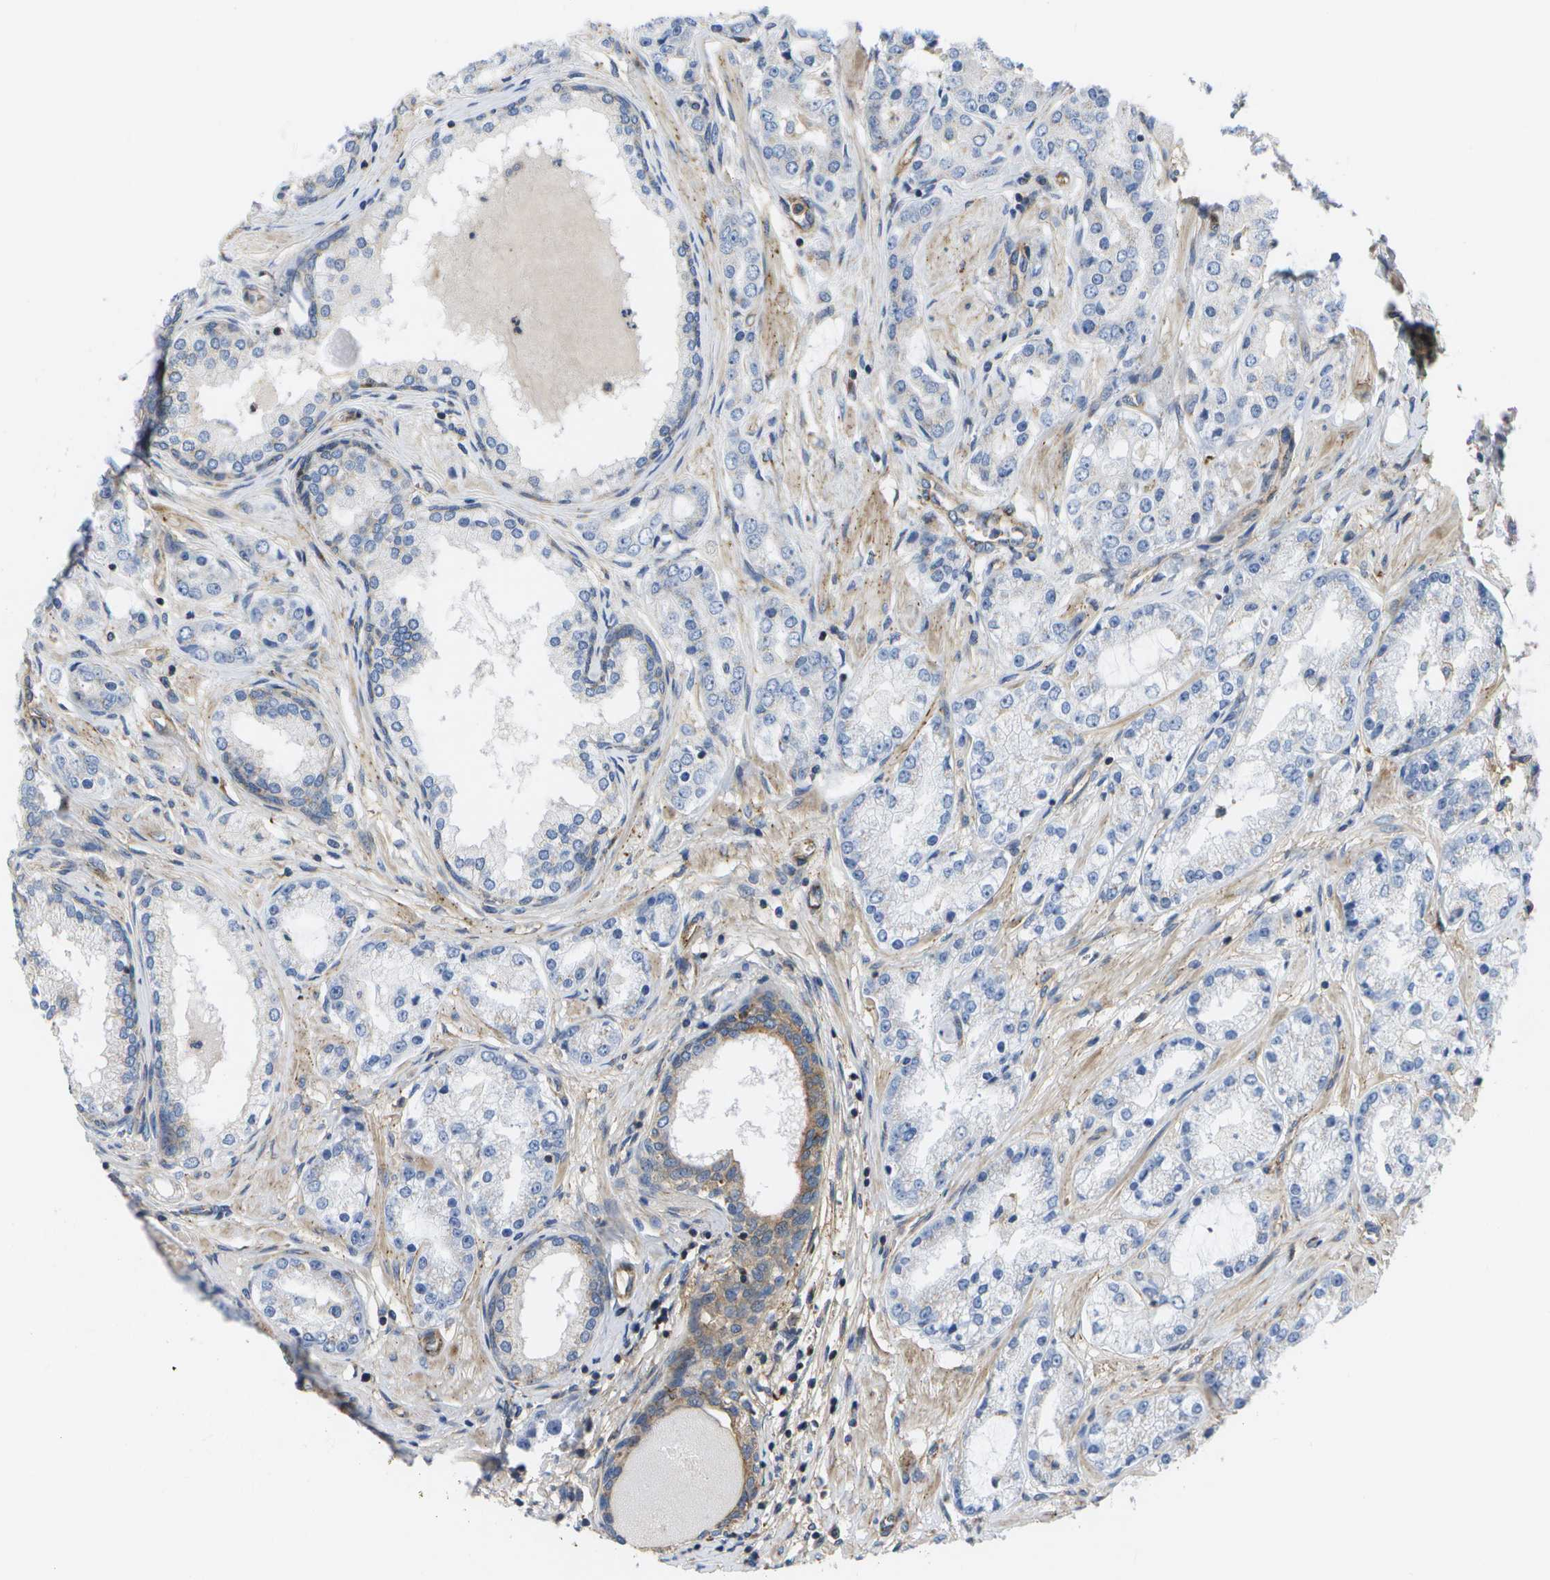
{"staining": {"intensity": "weak", "quantity": "<25%", "location": "cytoplasmic/membranous"}, "tissue": "prostate cancer", "cell_type": "Tumor cells", "image_type": "cancer", "snomed": [{"axis": "morphology", "description": "Adenocarcinoma, Low grade"}, {"axis": "topography", "description": "Prostate"}], "caption": "Prostate low-grade adenocarcinoma was stained to show a protein in brown. There is no significant staining in tumor cells.", "gene": "BST2", "patient": {"sex": "male", "age": 63}}